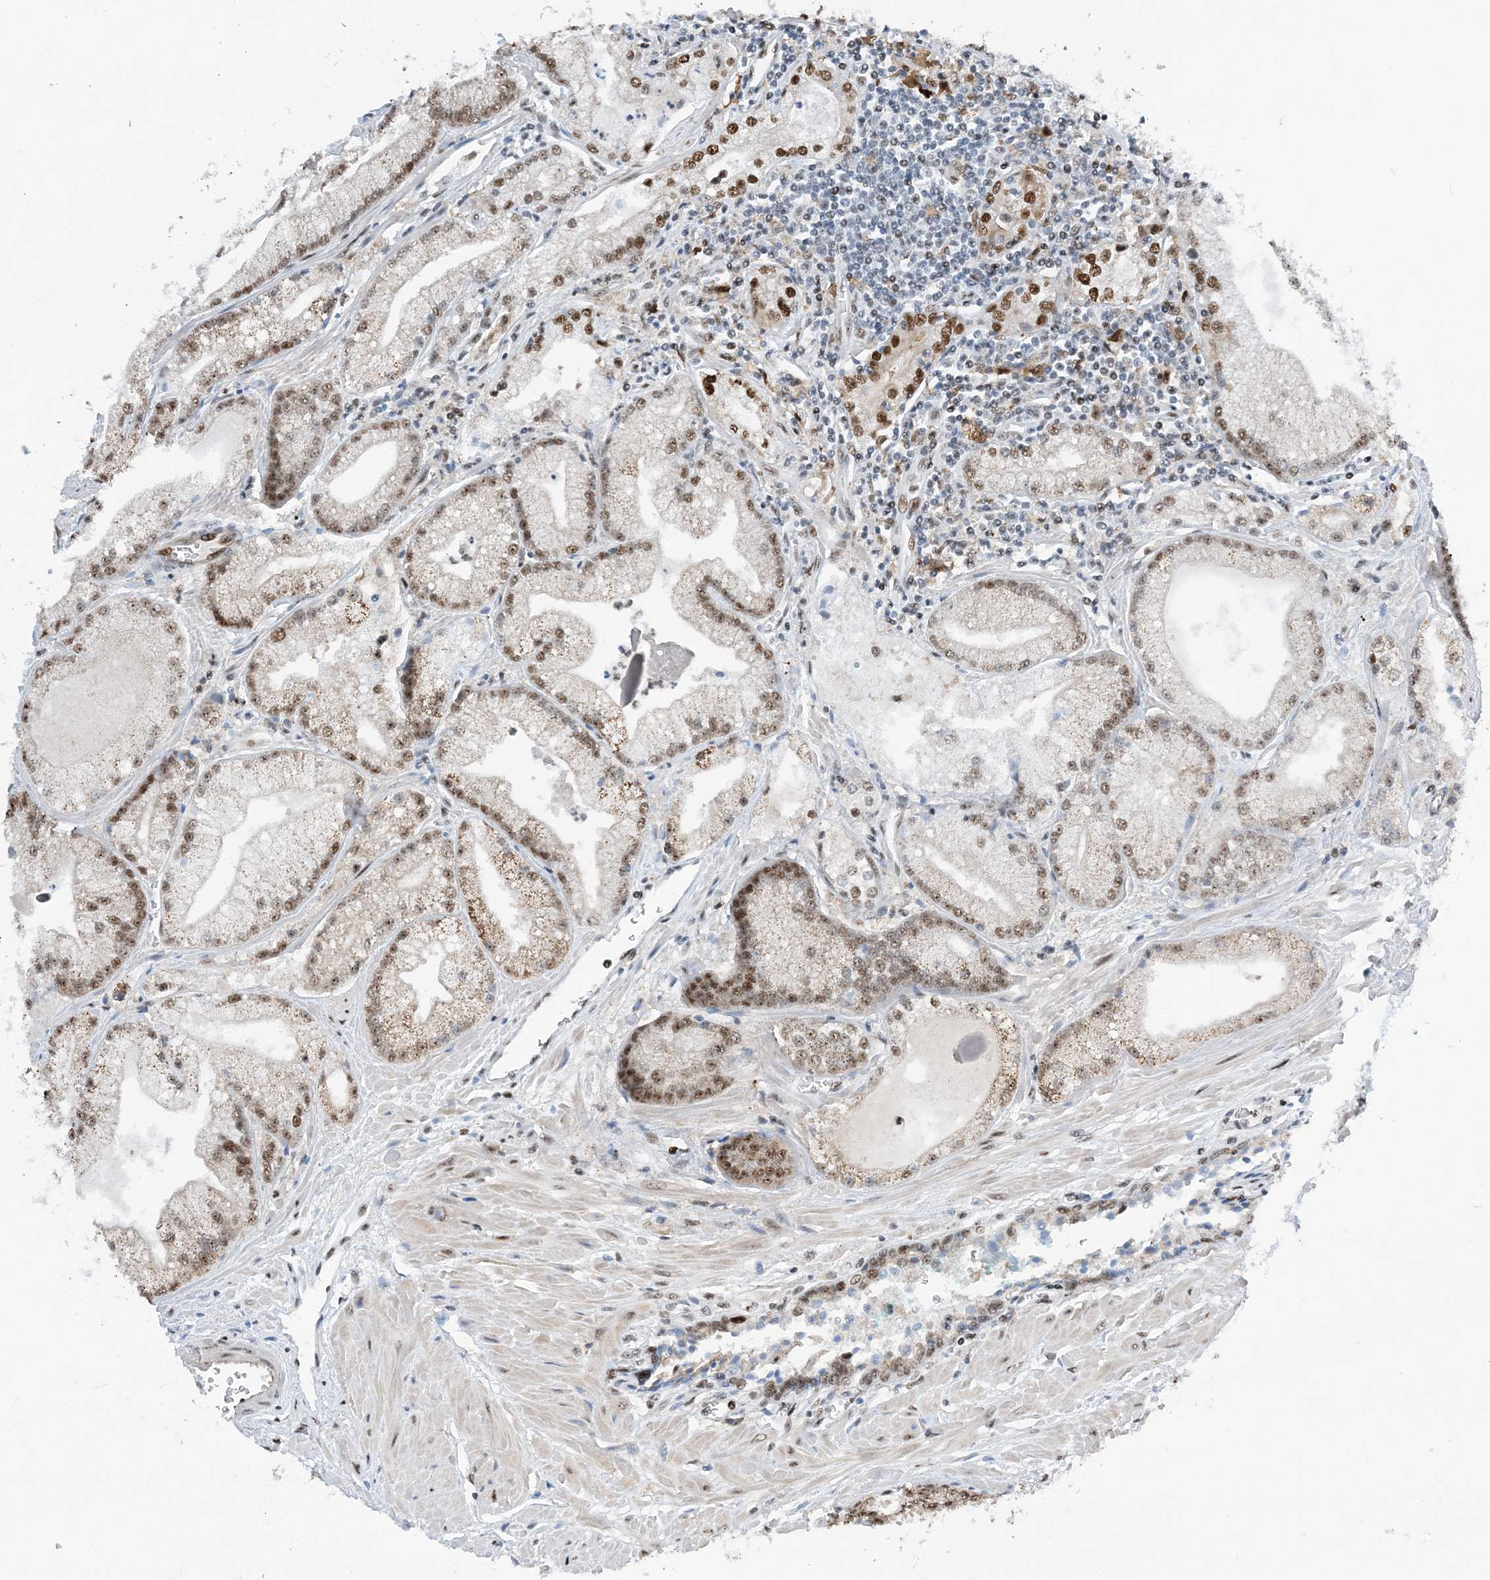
{"staining": {"intensity": "moderate", "quantity": ">75%", "location": "cytoplasmic/membranous,nuclear"}, "tissue": "prostate cancer", "cell_type": "Tumor cells", "image_type": "cancer", "snomed": [{"axis": "morphology", "description": "Adenocarcinoma, Low grade"}, {"axis": "topography", "description": "Prostate"}], "caption": "Prostate cancer stained for a protein shows moderate cytoplasmic/membranous and nuclear positivity in tumor cells. The protein of interest is stained brown, and the nuclei are stained in blue (DAB IHC with brightfield microscopy, high magnification).", "gene": "HEMK1", "patient": {"sex": "male", "age": 67}}